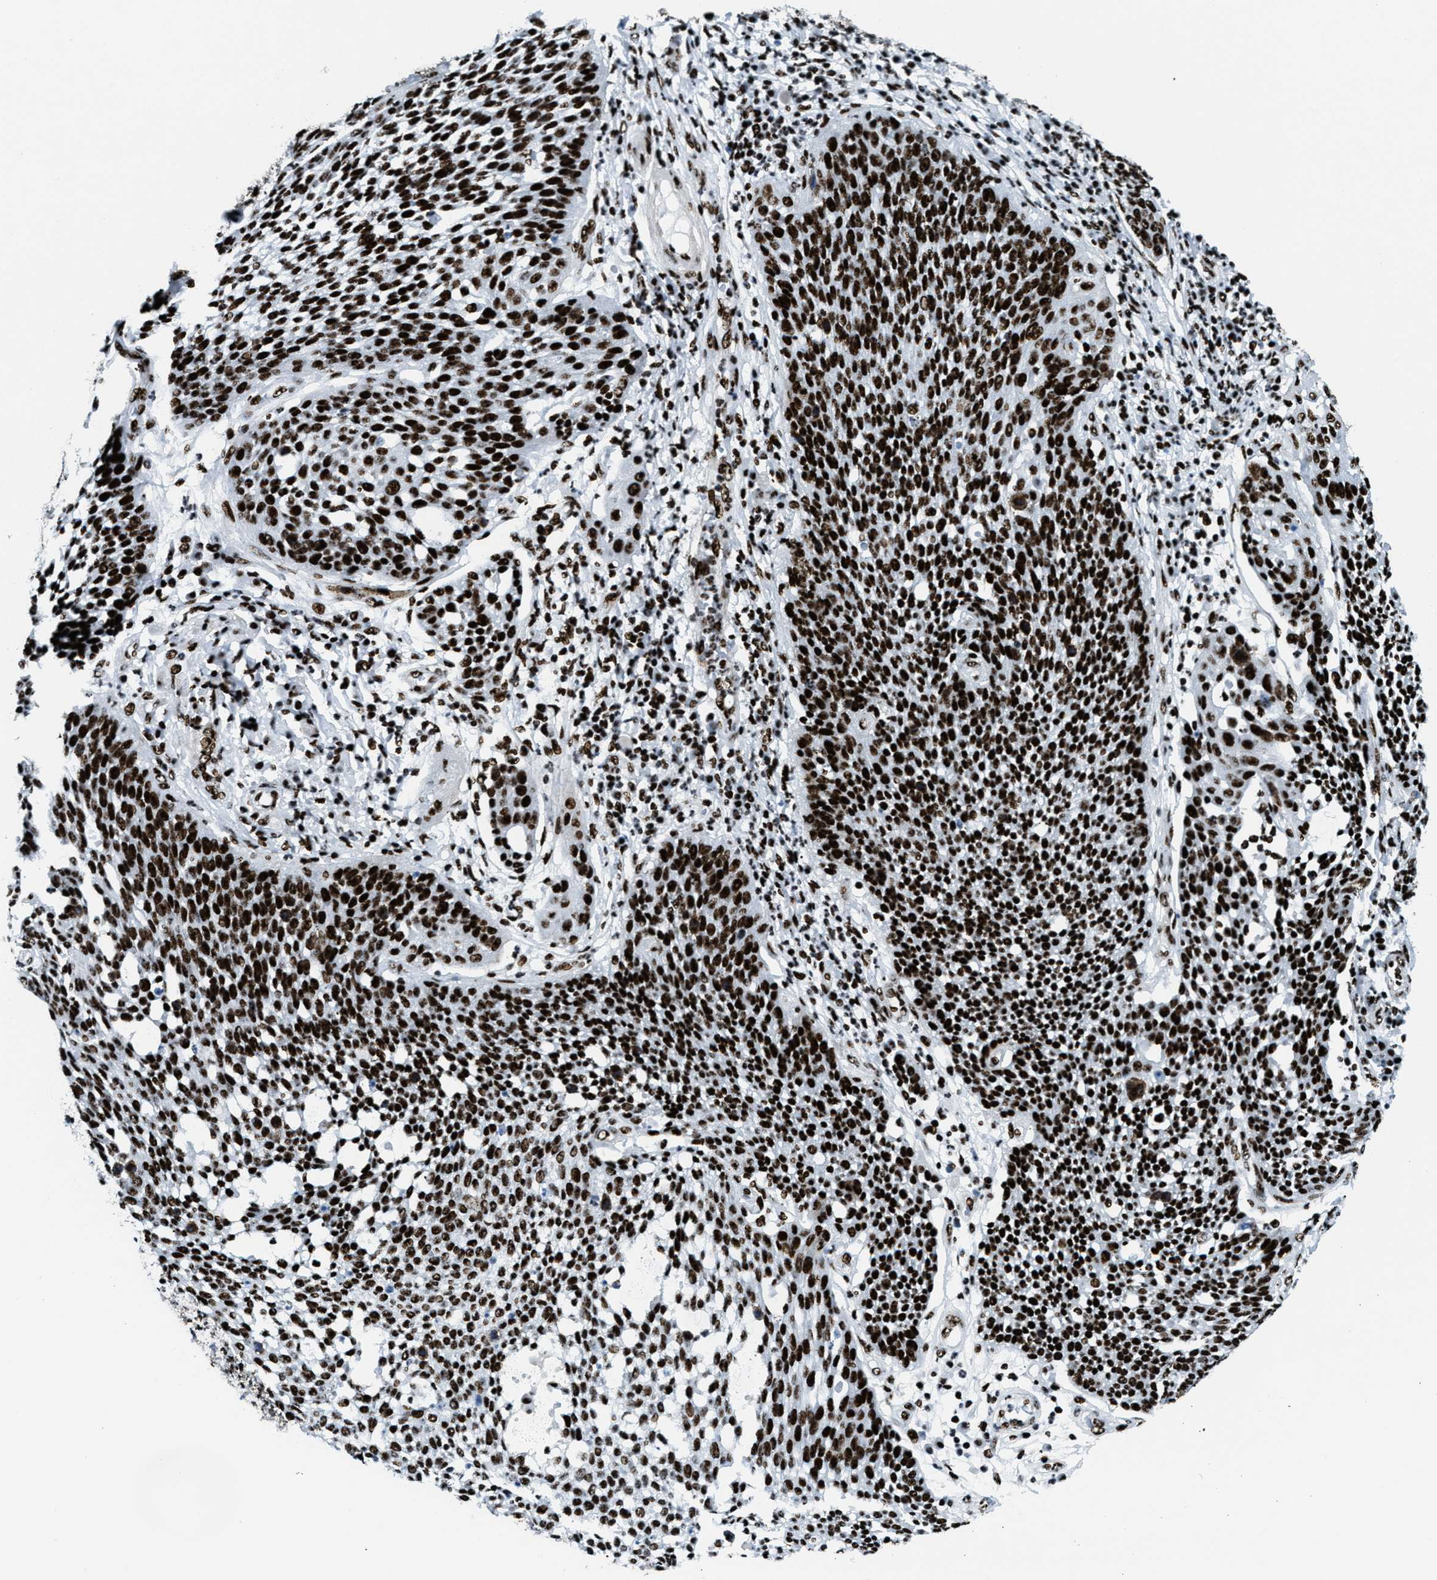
{"staining": {"intensity": "strong", "quantity": ">75%", "location": "nuclear"}, "tissue": "cervical cancer", "cell_type": "Tumor cells", "image_type": "cancer", "snomed": [{"axis": "morphology", "description": "Squamous cell carcinoma, NOS"}, {"axis": "topography", "description": "Cervix"}], "caption": "Immunohistochemistry (IHC) image of human cervical cancer stained for a protein (brown), which reveals high levels of strong nuclear positivity in about >75% of tumor cells.", "gene": "NONO", "patient": {"sex": "female", "age": 34}}